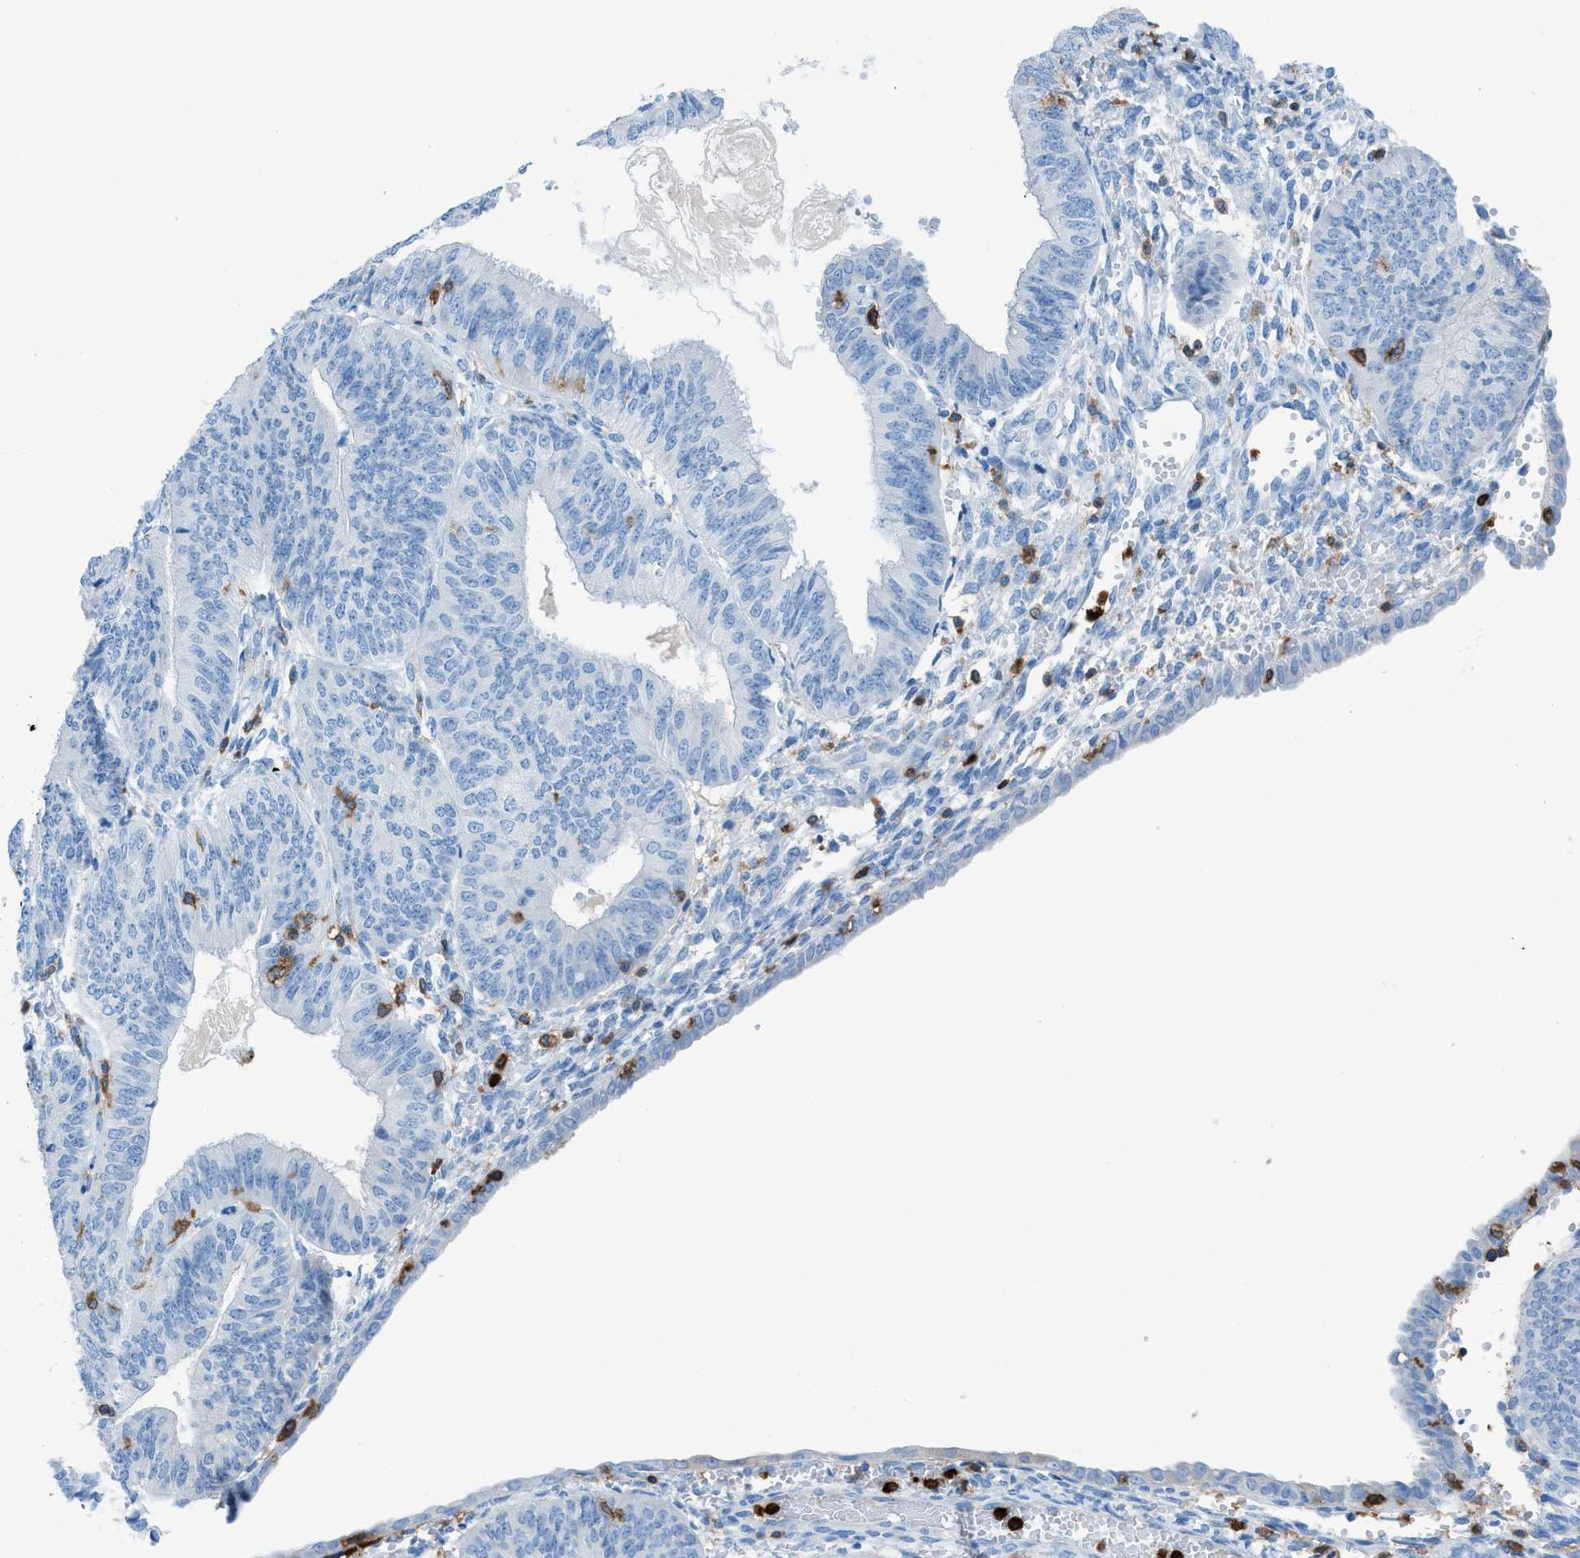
{"staining": {"intensity": "negative", "quantity": "none", "location": "none"}, "tissue": "endometrial cancer", "cell_type": "Tumor cells", "image_type": "cancer", "snomed": [{"axis": "morphology", "description": "Adenocarcinoma, NOS"}, {"axis": "topography", "description": "Endometrium"}], "caption": "There is no significant staining in tumor cells of endometrial adenocarcinoma. (Stains: DAB immunohistochemistry (IHC) with hematoxylin counter stain, Microscopy: brightfield microscopy at high magnification).", "gene": "ITGB2", "patient": {"sex": "female", "age": 58}}